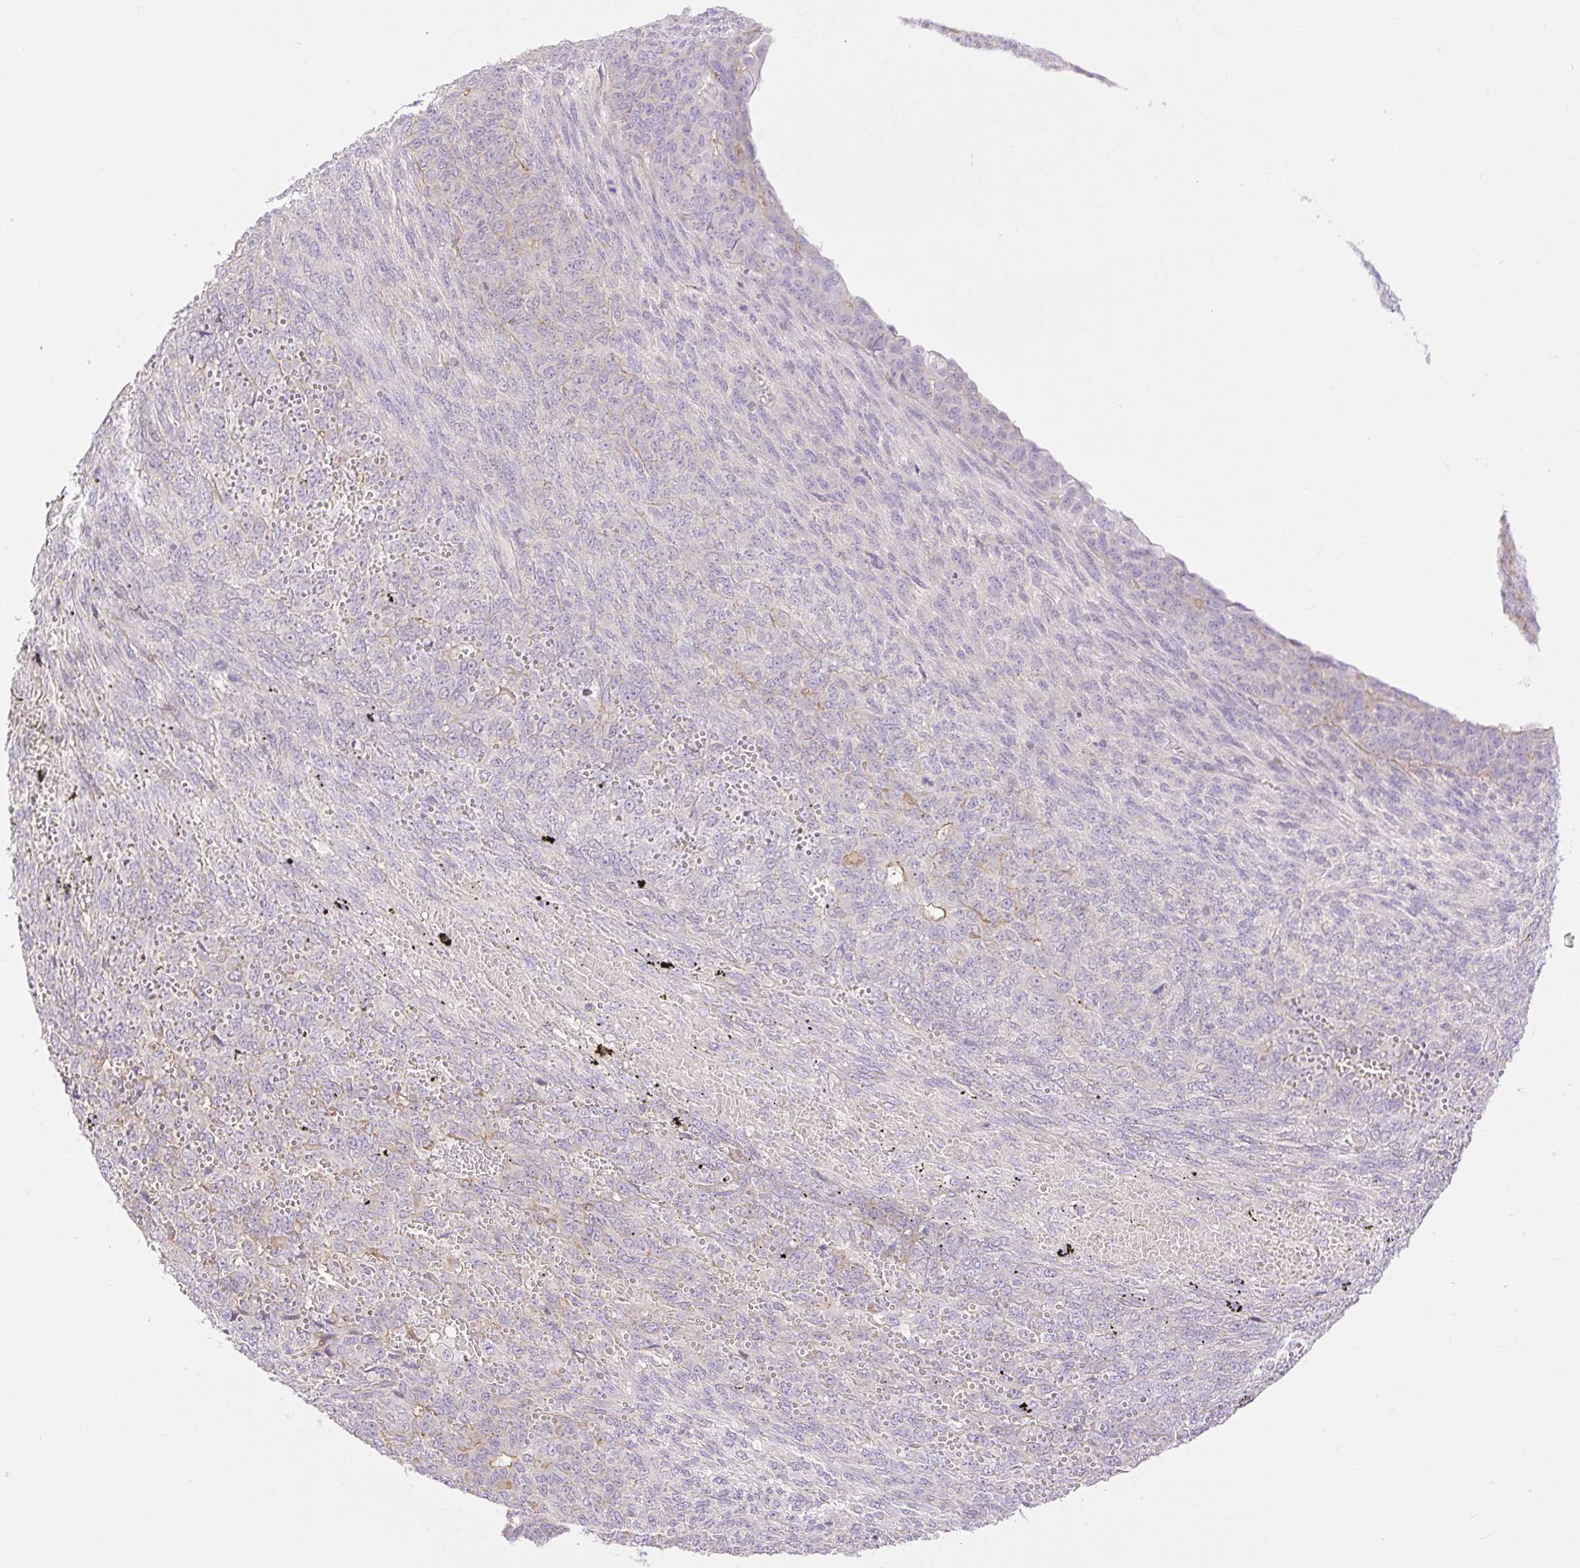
{"staining": {"intensity": "negative", "quantity": "none", "location": "none"}, "tissue": "endometrial cancer", "cell_type": "Tumor cells", "image_type": "cancer", "snomed": [{"axis": "morphology", "description": "Adenocarcinoma, NOS"}, {"axis": "topography", "description": "Endometrium"}], "caption": "Endometrial cancer was stained to show a protein in brown. There is no significant positivity in tumor cells.", "gene": "VPS25", "patient": {"sex": "female", "age": 32}}